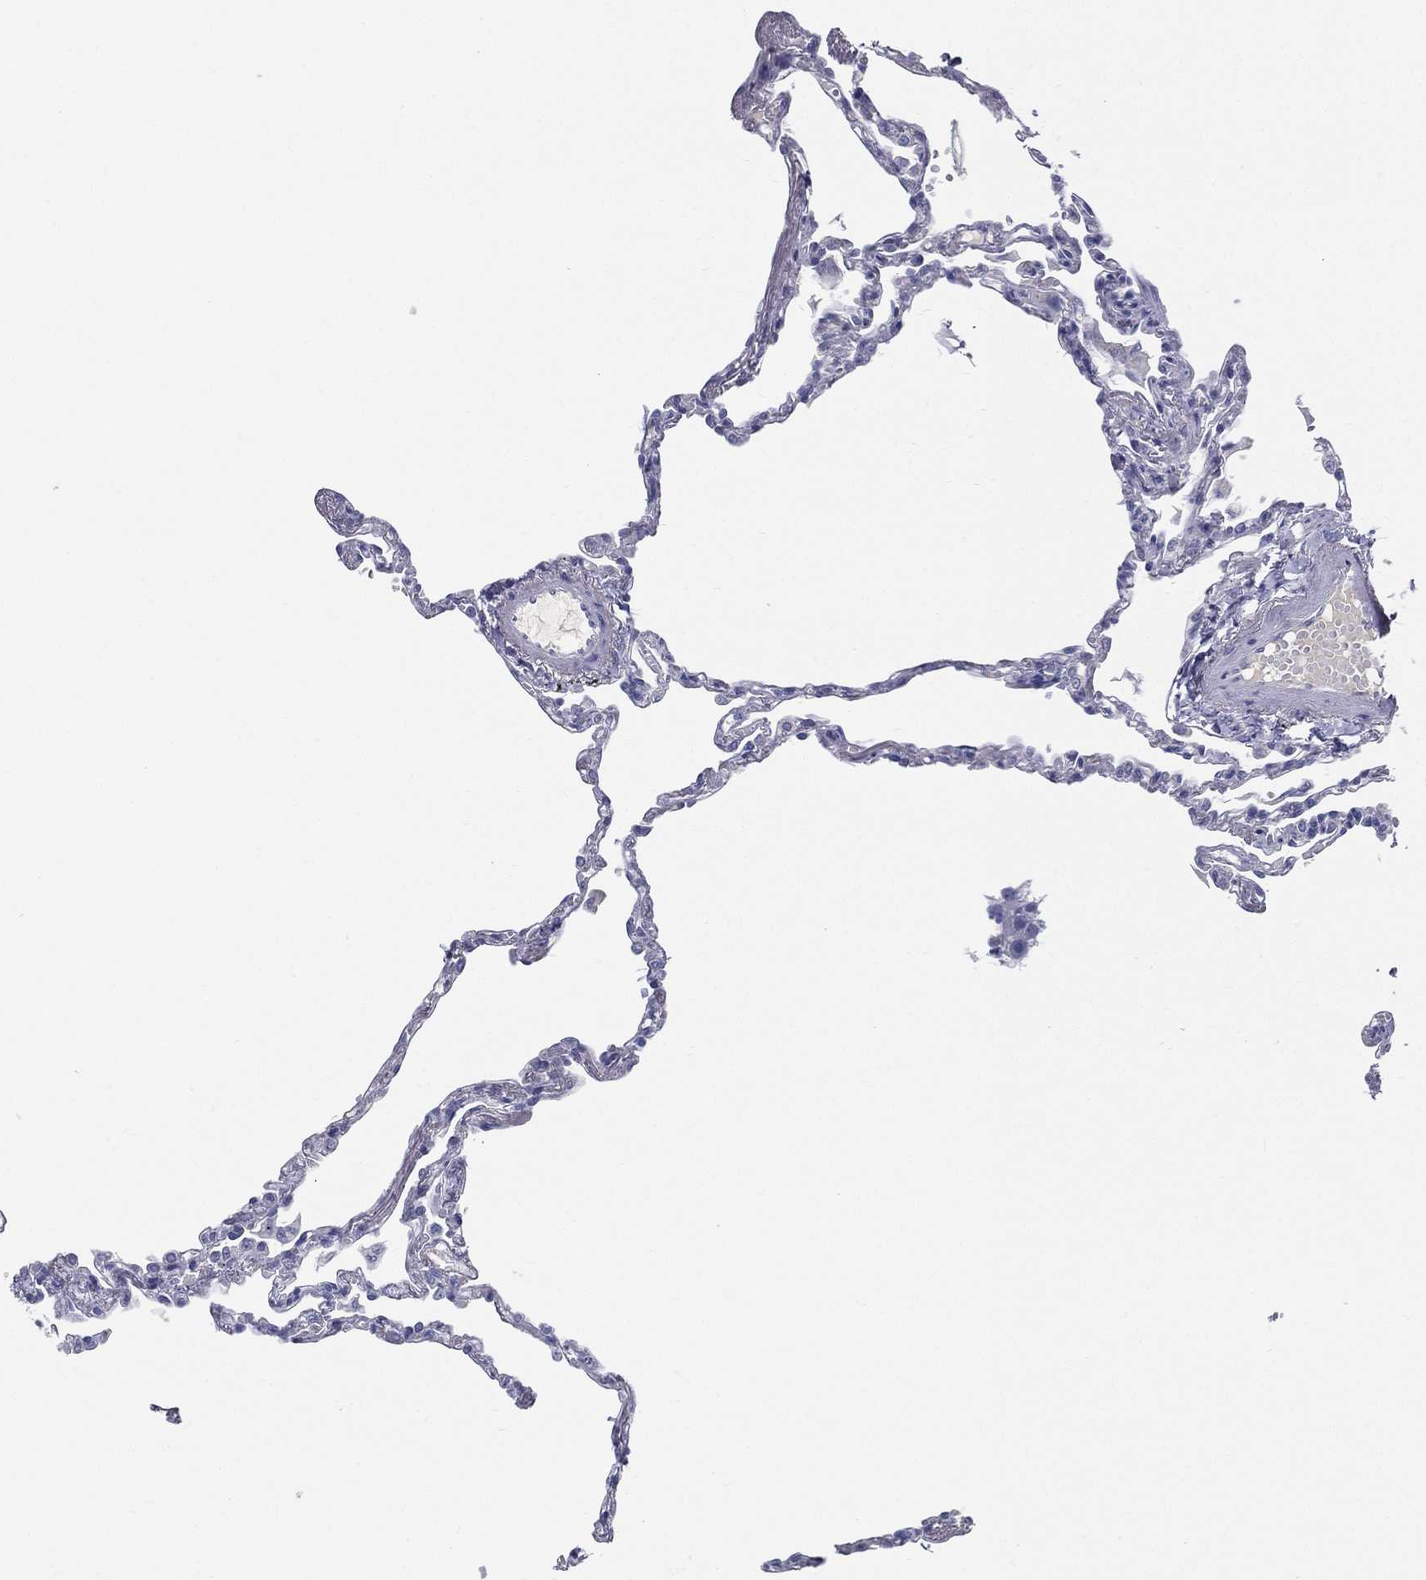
{"staining": {"intensity": "negative", "quantity": "none", "location": "none"}, "tissue": "lung", "cell_type": "Alveolar cells", "image_type": "normal", "snomed": [{"axis": "morphology", "description": "Normal tissue, NOS"}, {"axis": "topography", "description": "Lung"}], "caption": "Image shows no protein staining in alveolar cells of benign lung. (IHC, brightfield microscopy, high magnification).", "gene": "STS", "patient": {"sex": "male", "age": 78}}